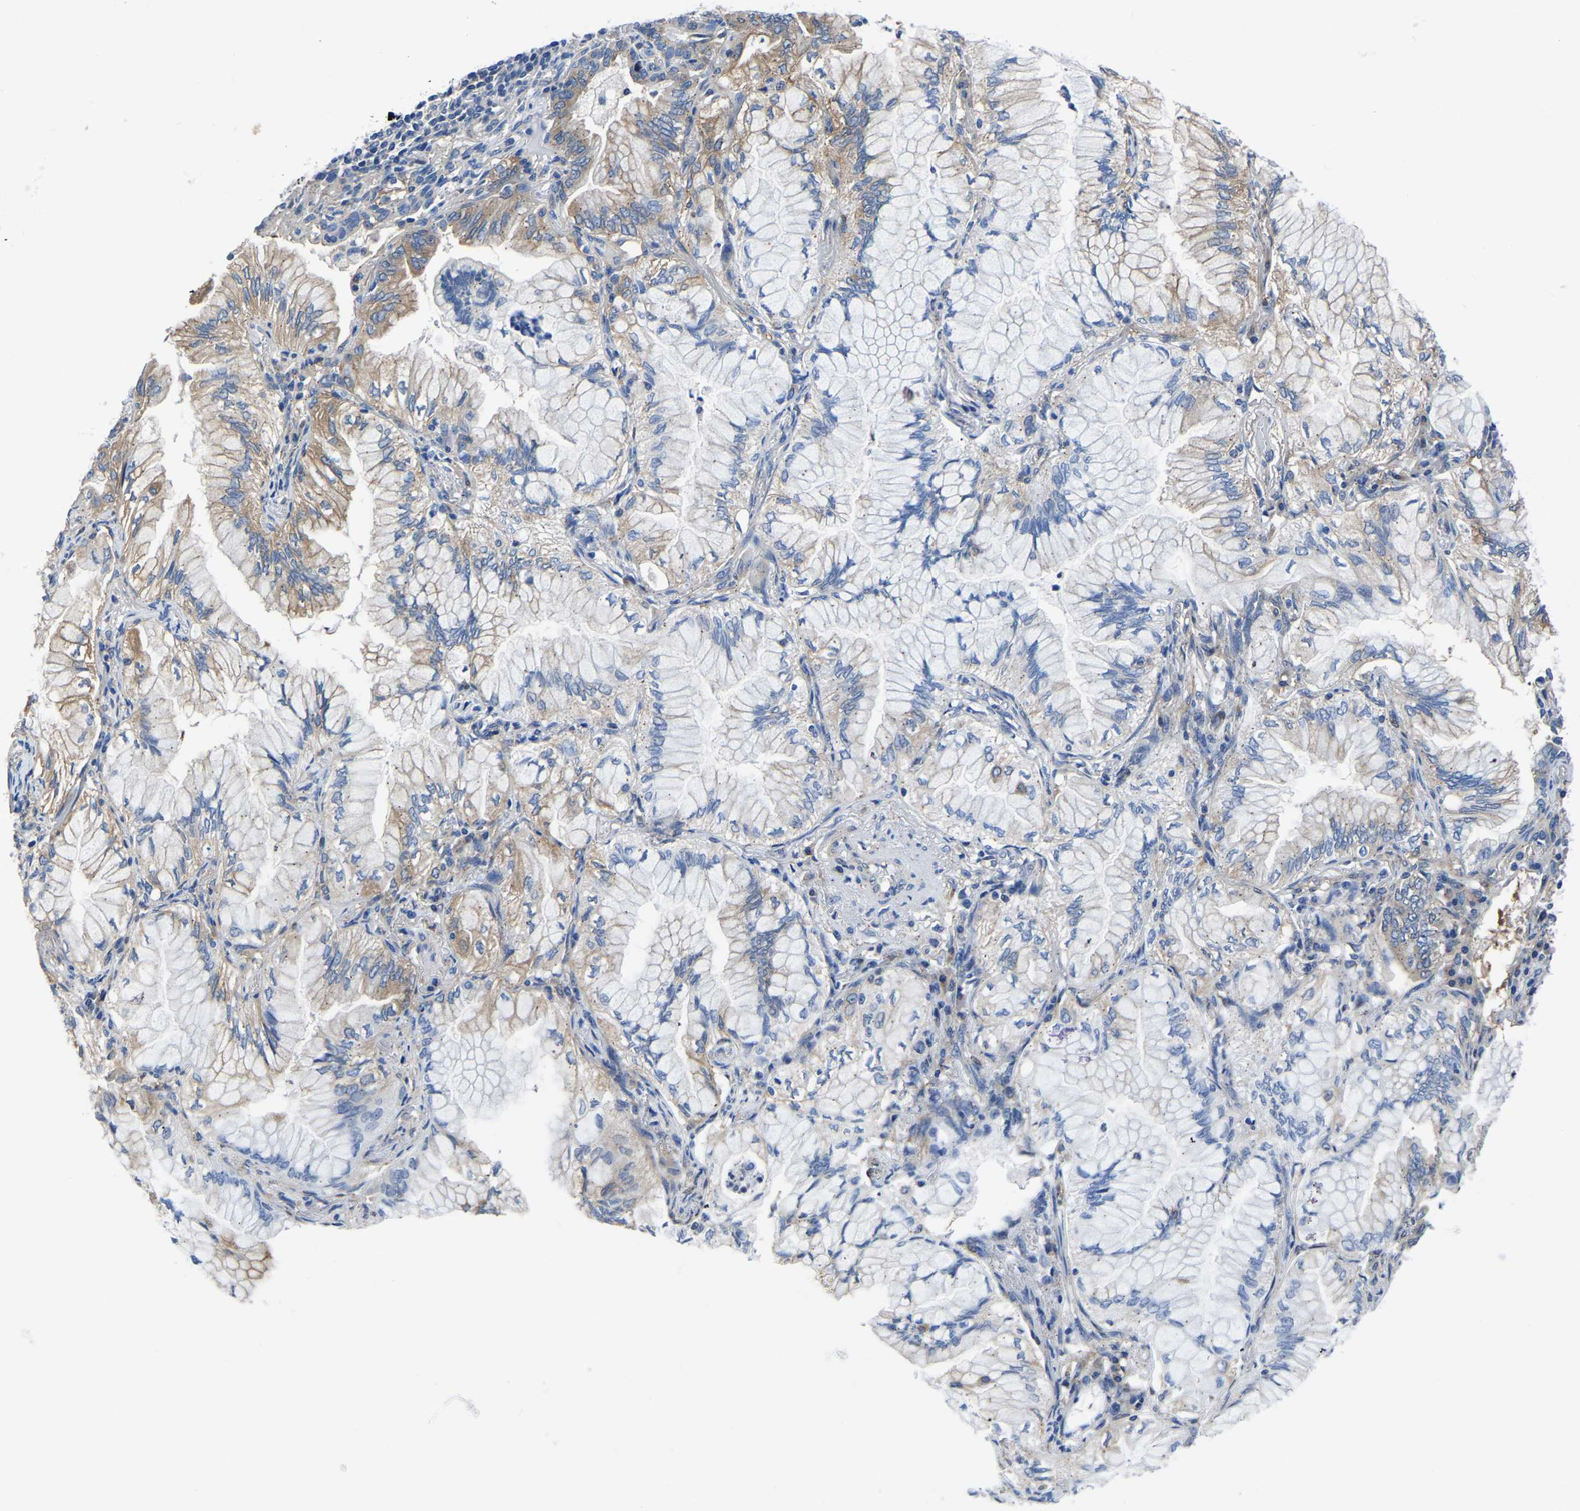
{"staining": {"intensity": "moderate", "quantity": "<25%", "location": "cytoplasmic/membranous"}, "tissue": "lung cancer", "cell_type": "Tumor cells", "image_type": "cancer", "snomed": [{"axis": "morphology", "description": "Adenocarcinoma, NOS"}, {"axis": "topography", "description": "Lung"}], "caption": "Protein staining shows moderate cytoplasmic/membranous staining in about <25% of tumor cells in lung cancer.", "gene": "TFG", "patient": {"sex": "female", "age": 70}}